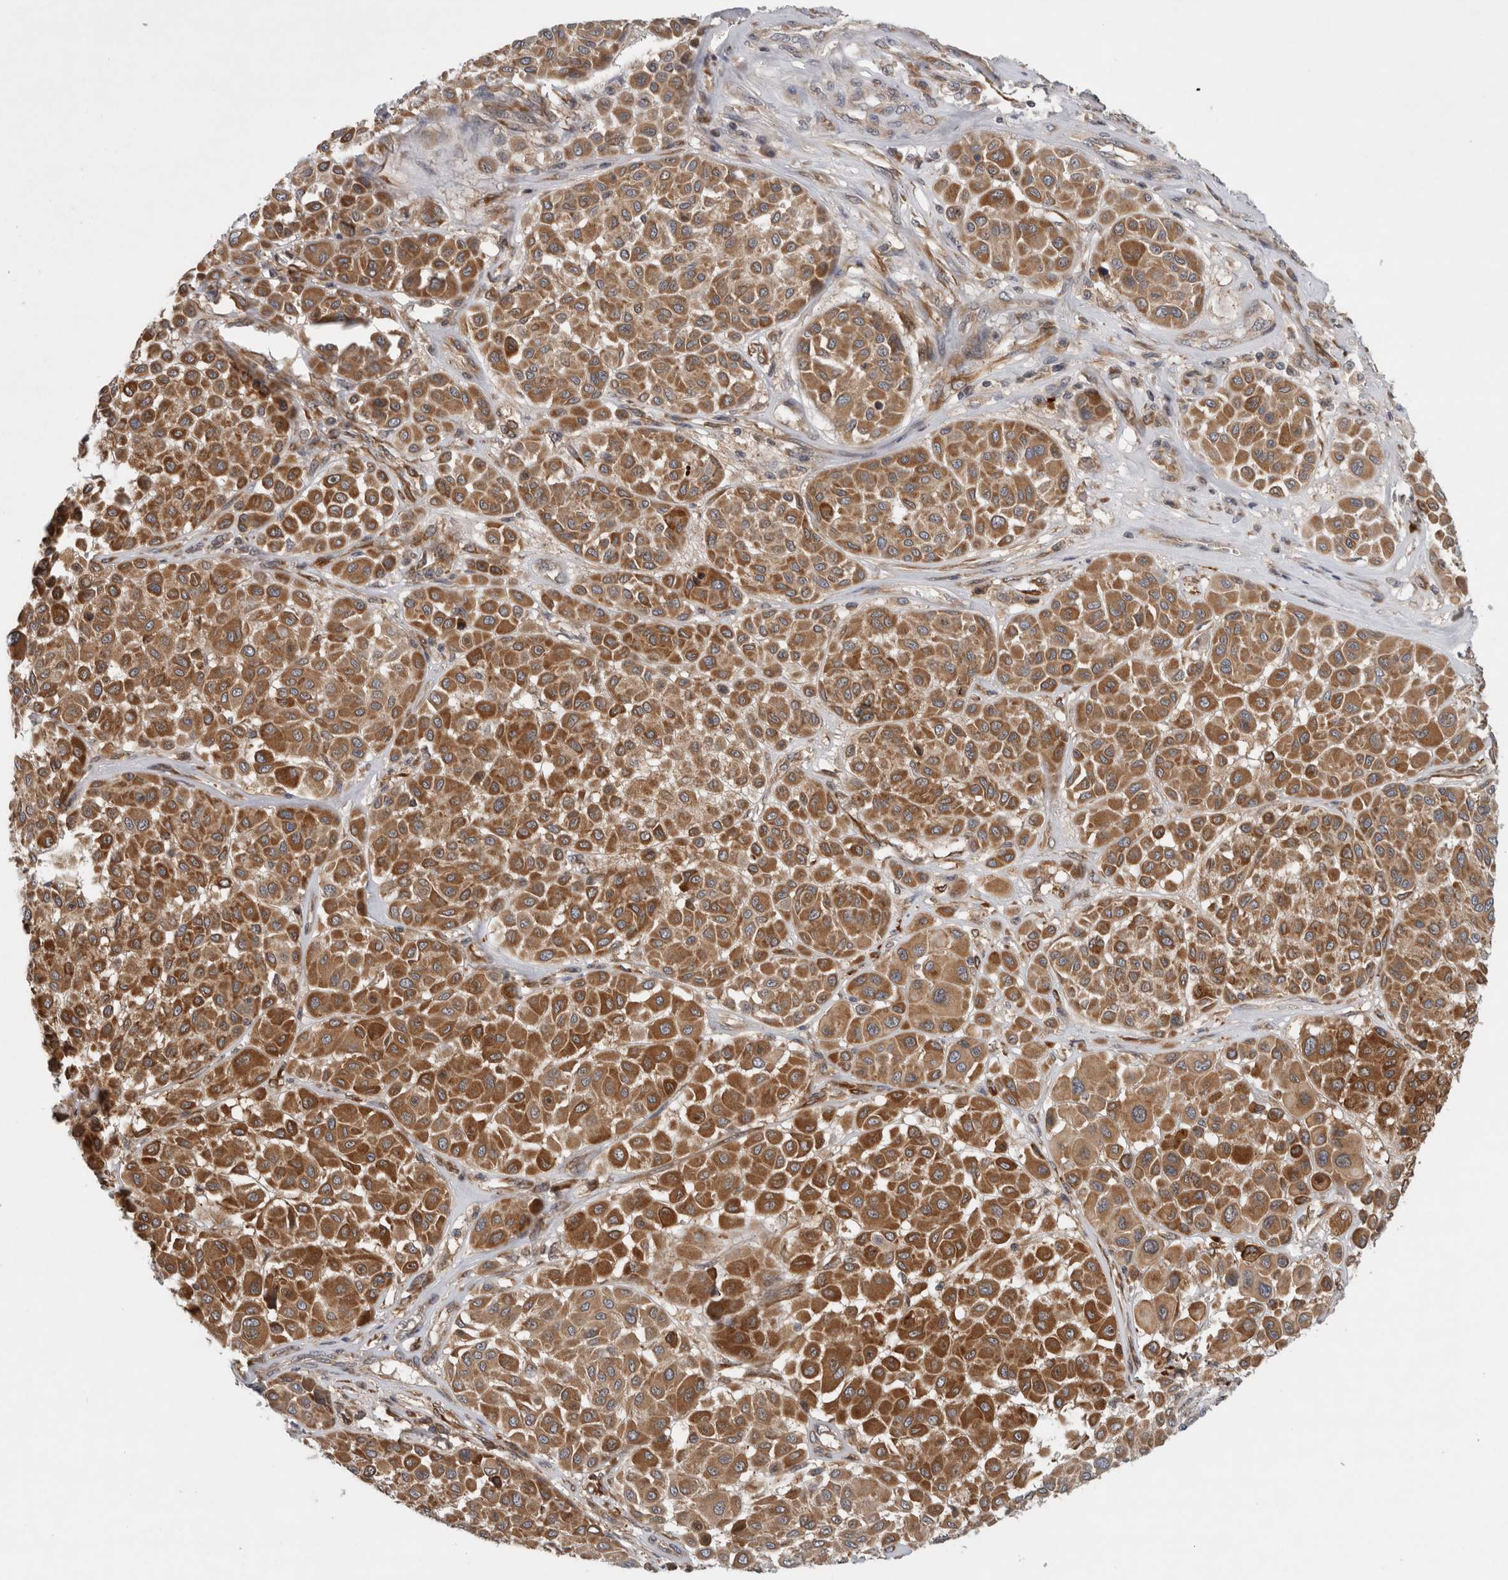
{"staining": {"intensity": "moderate", "quantity": ">75%", "location": "cytoplasmic/membranous"}, "tissue": "melanoma", "cell_type": "Tumor cells", "image_type": "cancer", "snomed": [{"axis": "morphology", "description": "Malignant melanoma, Metastatic site"}, {"axis": "topography", "description": "Soft tissue"}], "caption": "Immunohistochemical staining of melanoma demonstrates moderate cytoplasmic/membranous protein expression in about >75% of tumor cells.", "gene": "PDCD2", "patient": {"sex": "male", "age": 41}}